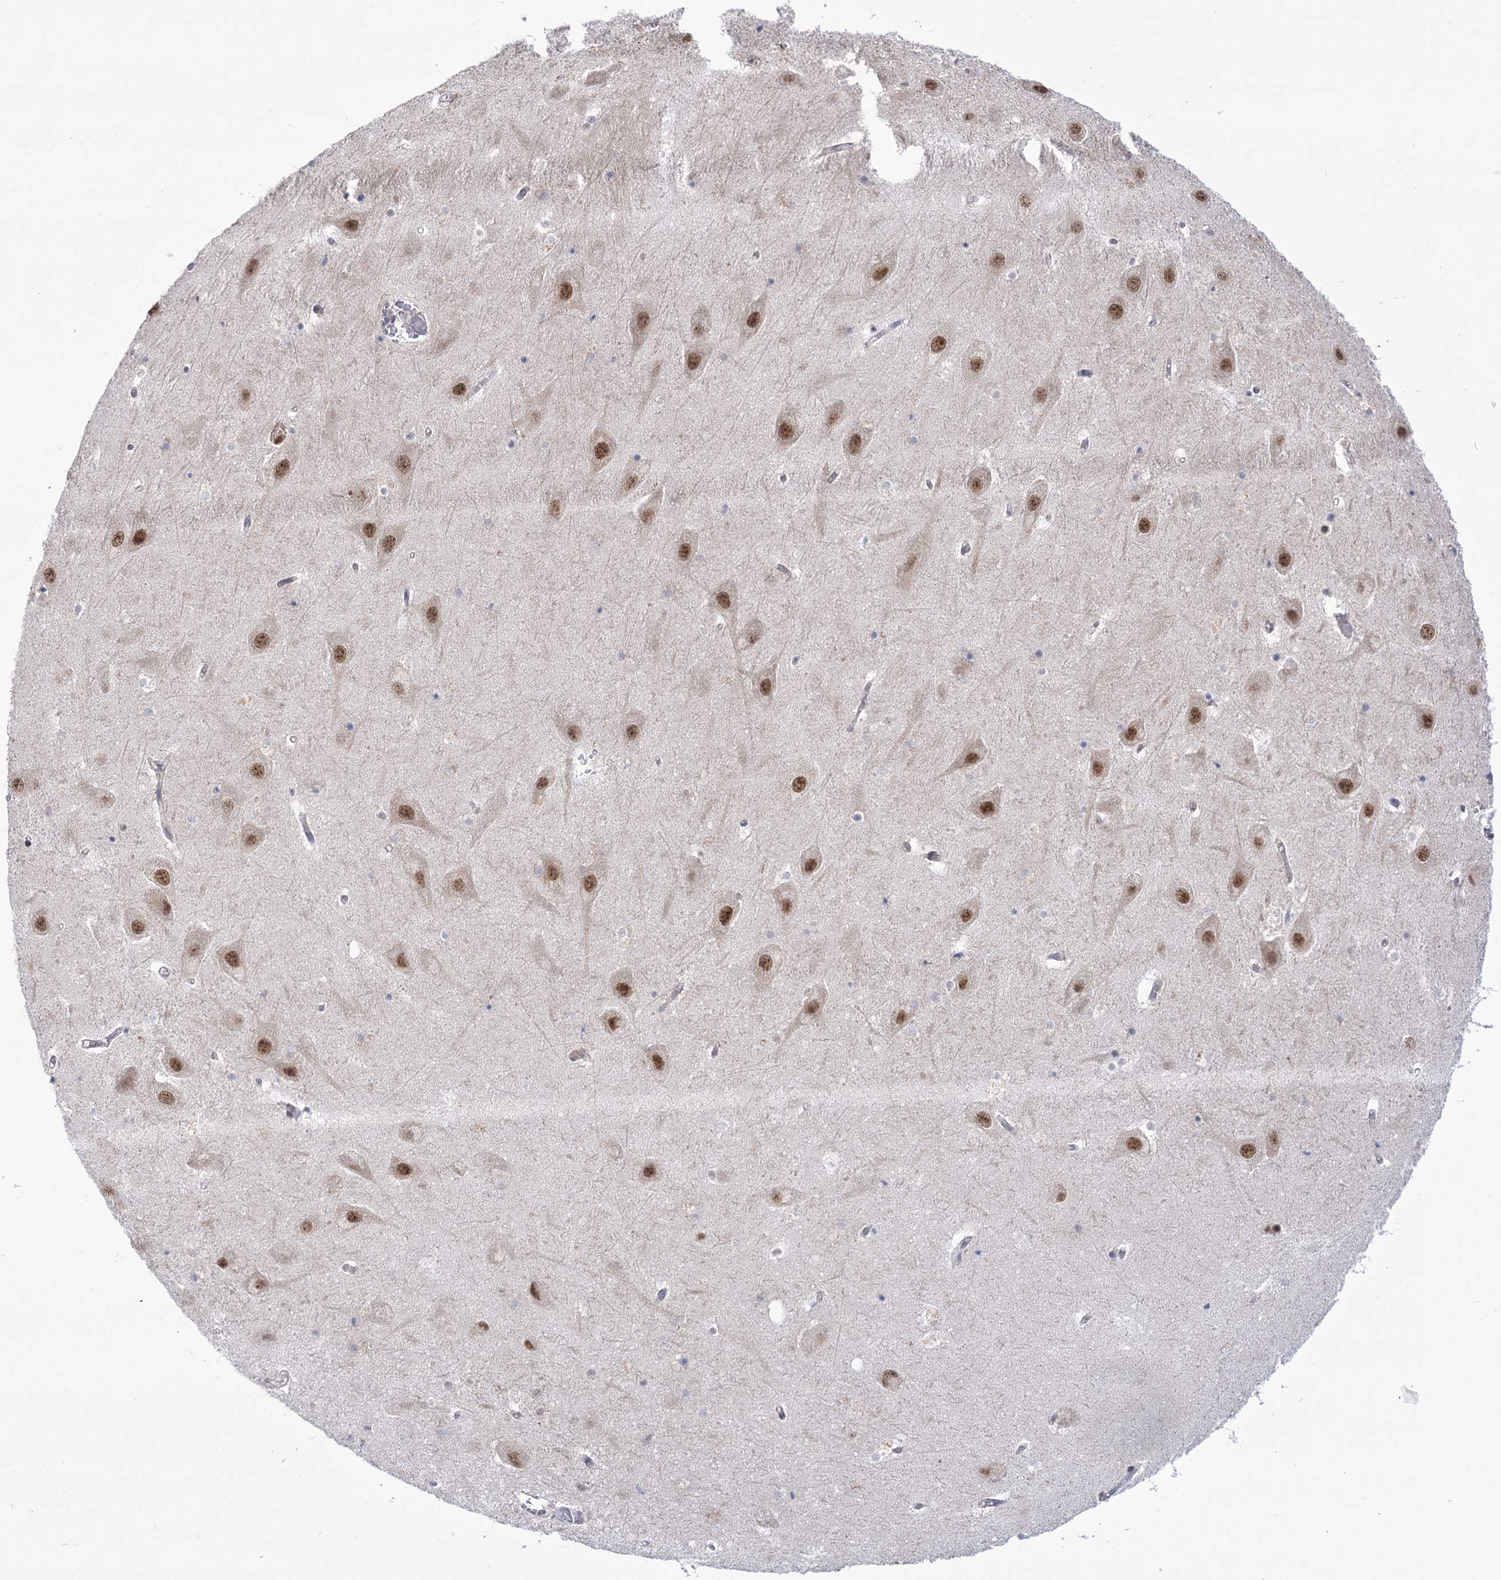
{"staining": {"intensity": "moderate", "quantity": "<25%", "location": "nuclear"}, "tissue": "hippocampus", "cell_type": "Glial cells", "image_type": "normal", "snomed": [{"axis": "morphology", "description": "Normal tissue, NOS"}, {"axis": "topography", "description": "Hippocampus"}], "caption": "The immunohistochemical stain highlights moderate nuclear expression in glial cells of normal hippocampus. (DAB IHC, brown staining for protein, blue staining for nuclei).", "gene": "ZMAT2", "patient": {"sex": "female", "age": 52}}